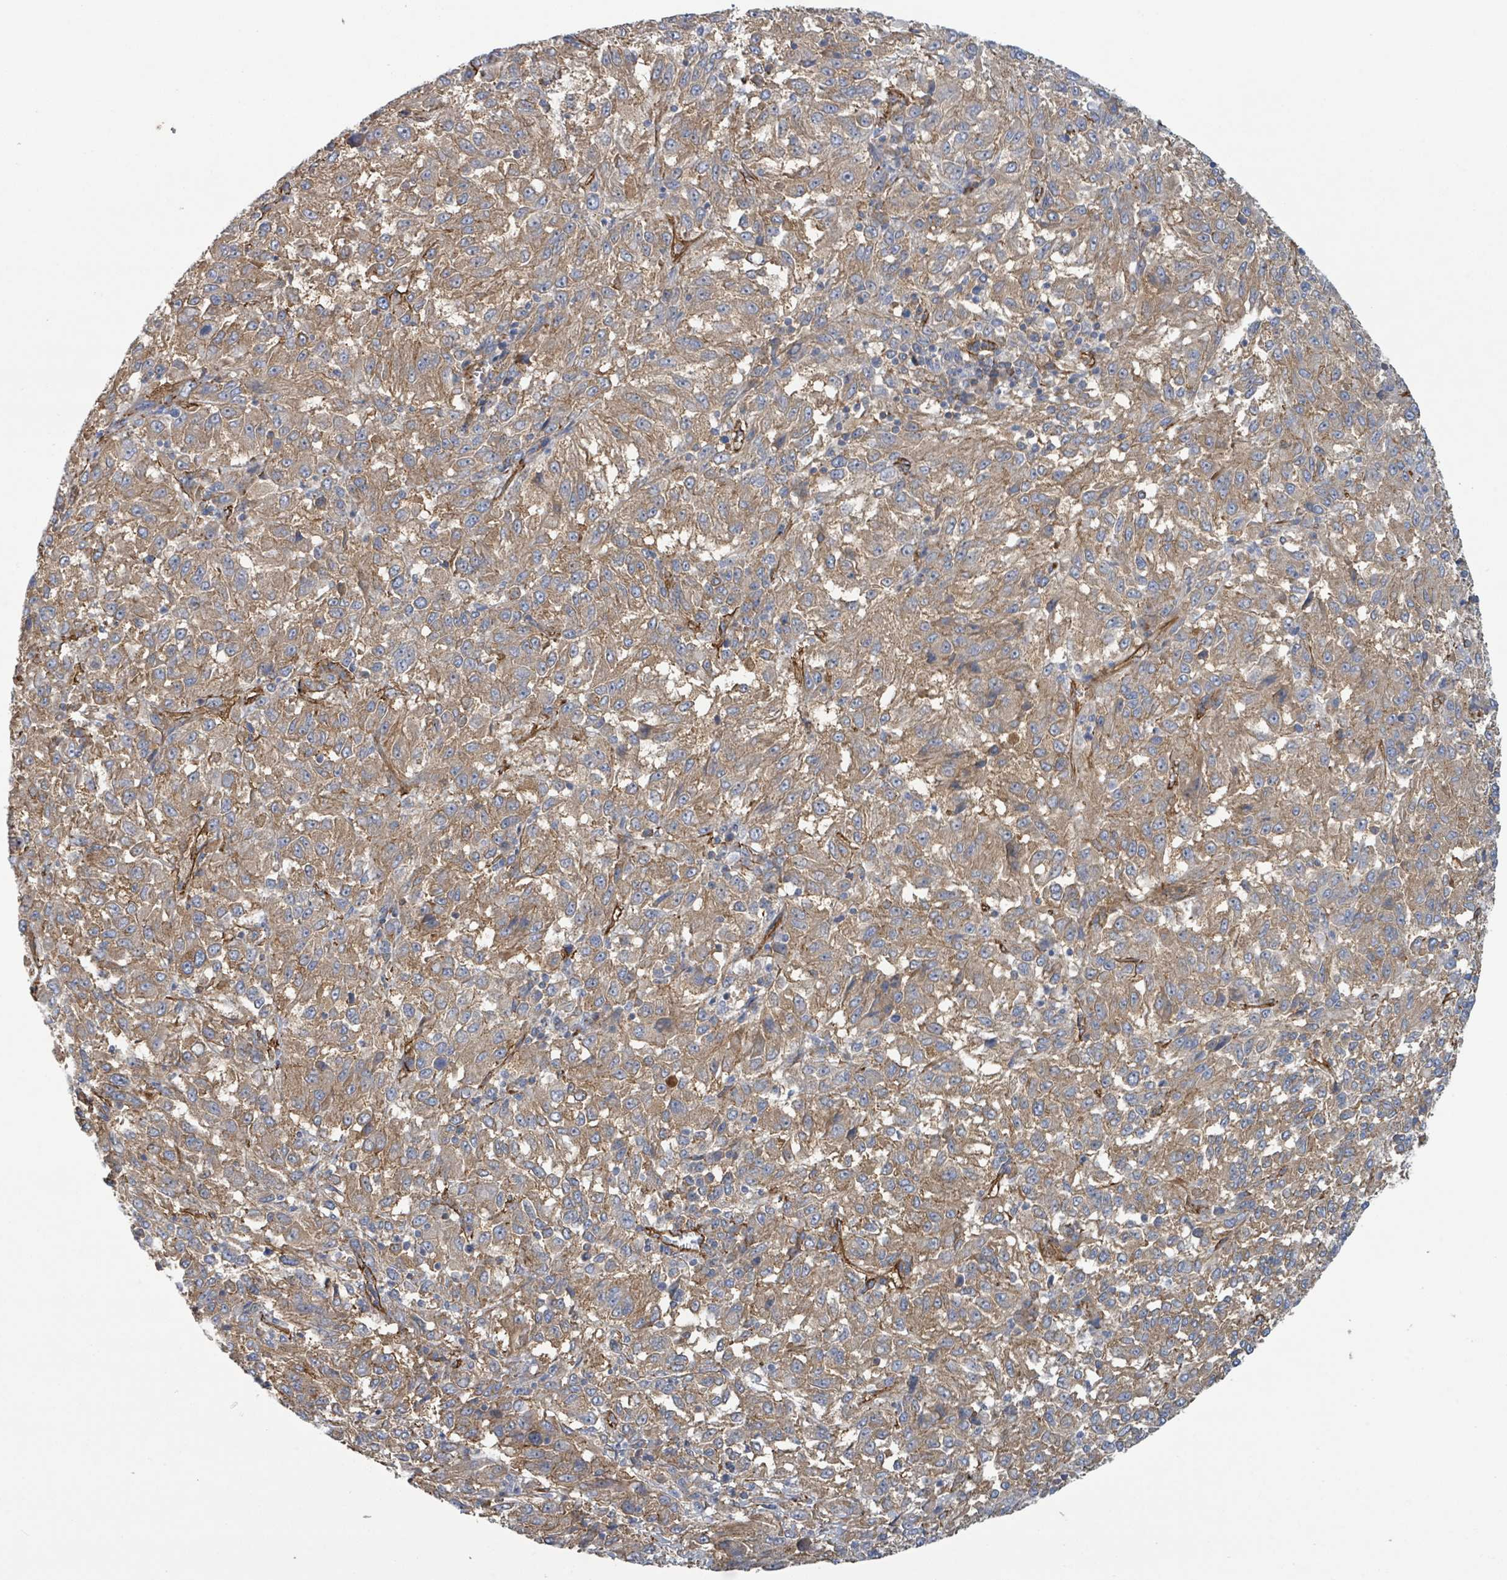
{"staining": {"intensity": "moderate", "quantity": ">75%", "location": "cytoplasmic/membranous"}, "tissue": "melanoma", "cell_type": "Tumor cells", "image_type": "cancer", "snomed": [{"axis": "morphology", "description": "Malignant melanoma, Metastatic site"}, {"axis": "topography", "description": "Lung"}], "caption": "Melanoma stained for a protein (brown) displays moderate cytoplasmic/membranous positive positivity in about >75% of tumor cells.", "gene": "LDOC1", "patient": {"sex": "male", "age": 64}}